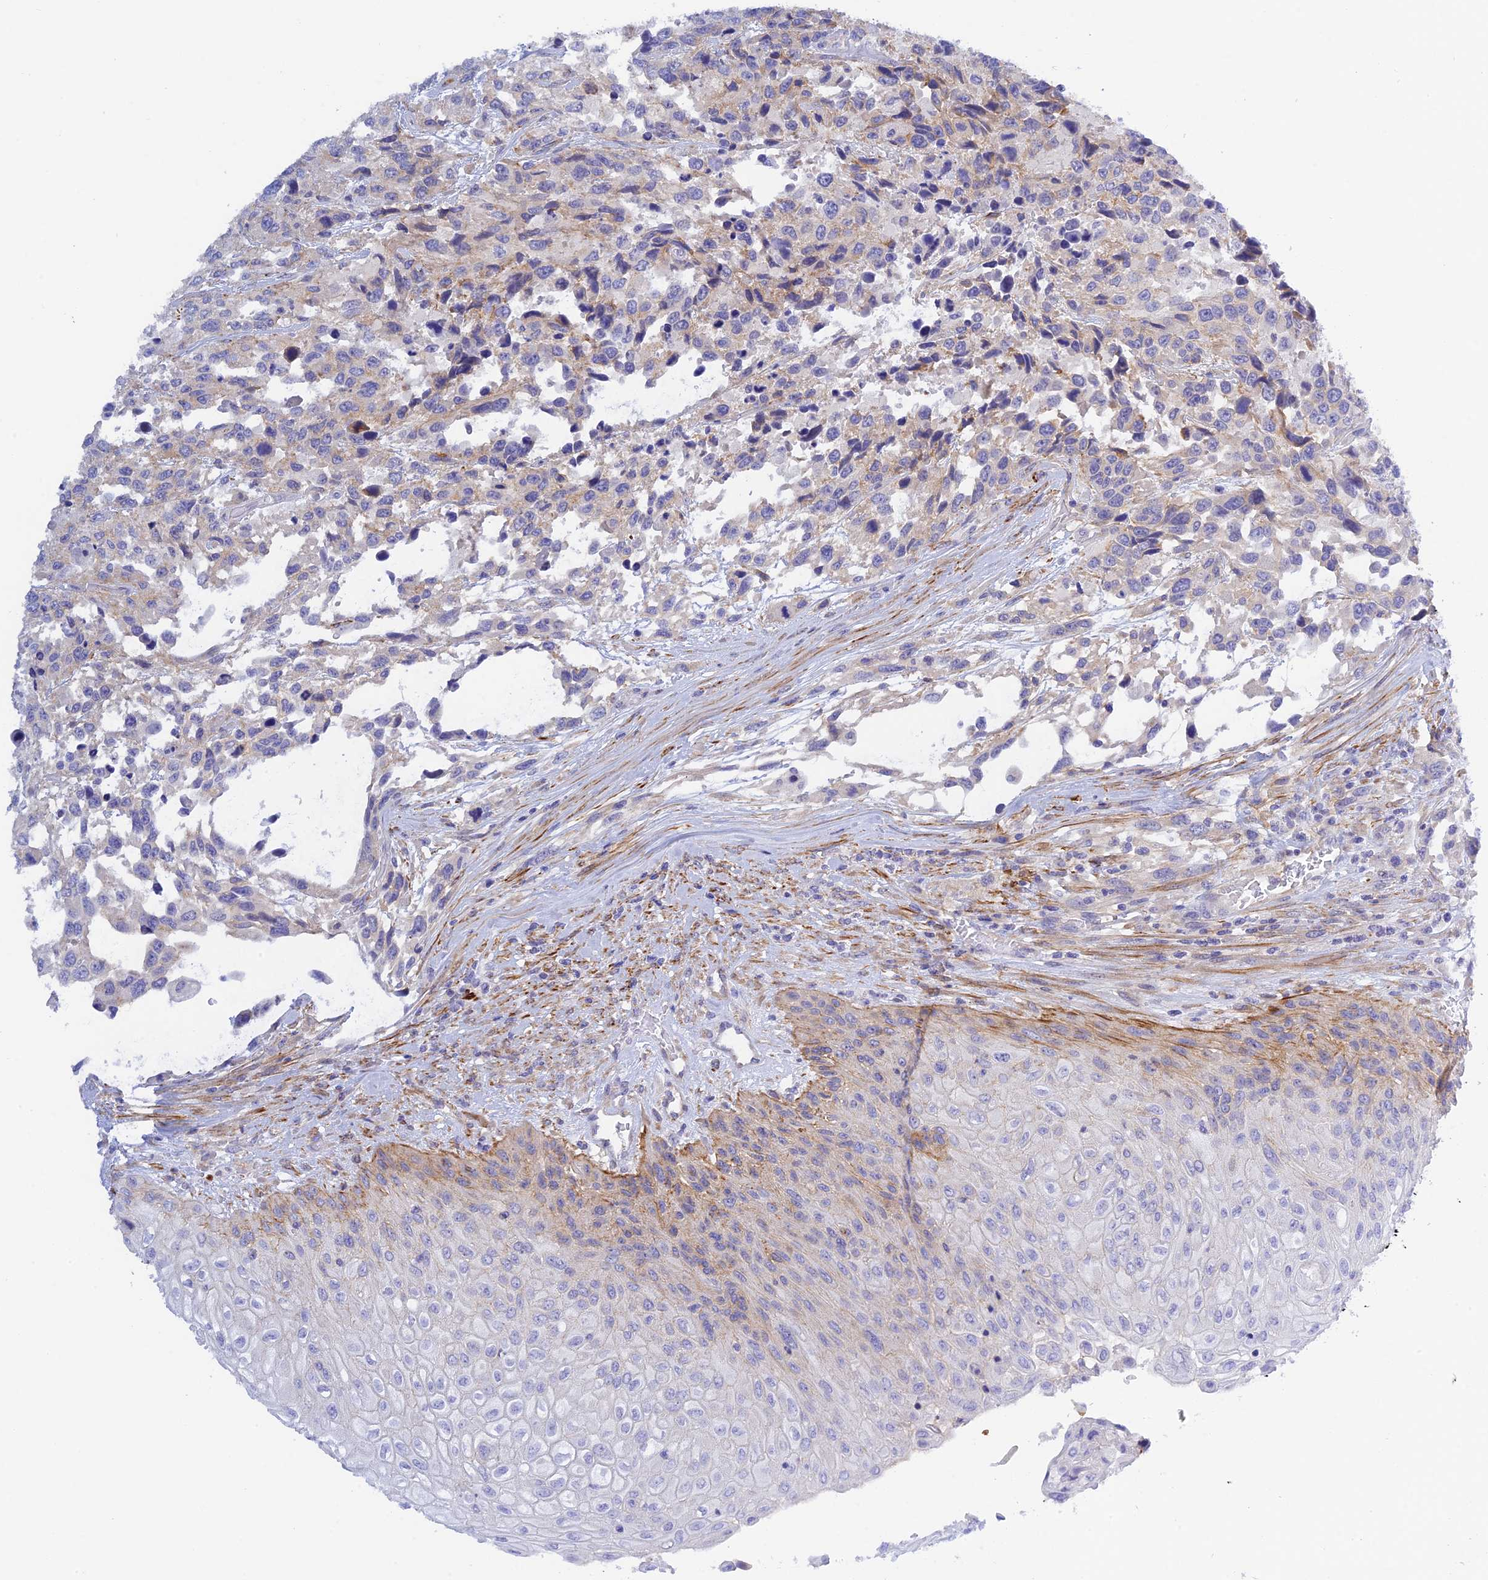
{"staining": {"intensity": "weak", "quantity": "<25%", "location": "cytoplasmic/membranous"}, "tissue": "urothelial cancer", "cell_type": "Tumor cells", "image_type": "cancer", "snomed": [{"axis": "morphology", "description": "Urothelial carcinoma, High grade"}, {"axis": "topography", "description": "Urinary bladder"}], "caption": "This is a micrograph of immunohistochemistry staining of urothelial cancer, which shows no positivity in tumor cells.", "gene": "ZDHHC16", "patient": {"sex": "female", "age": 70}}